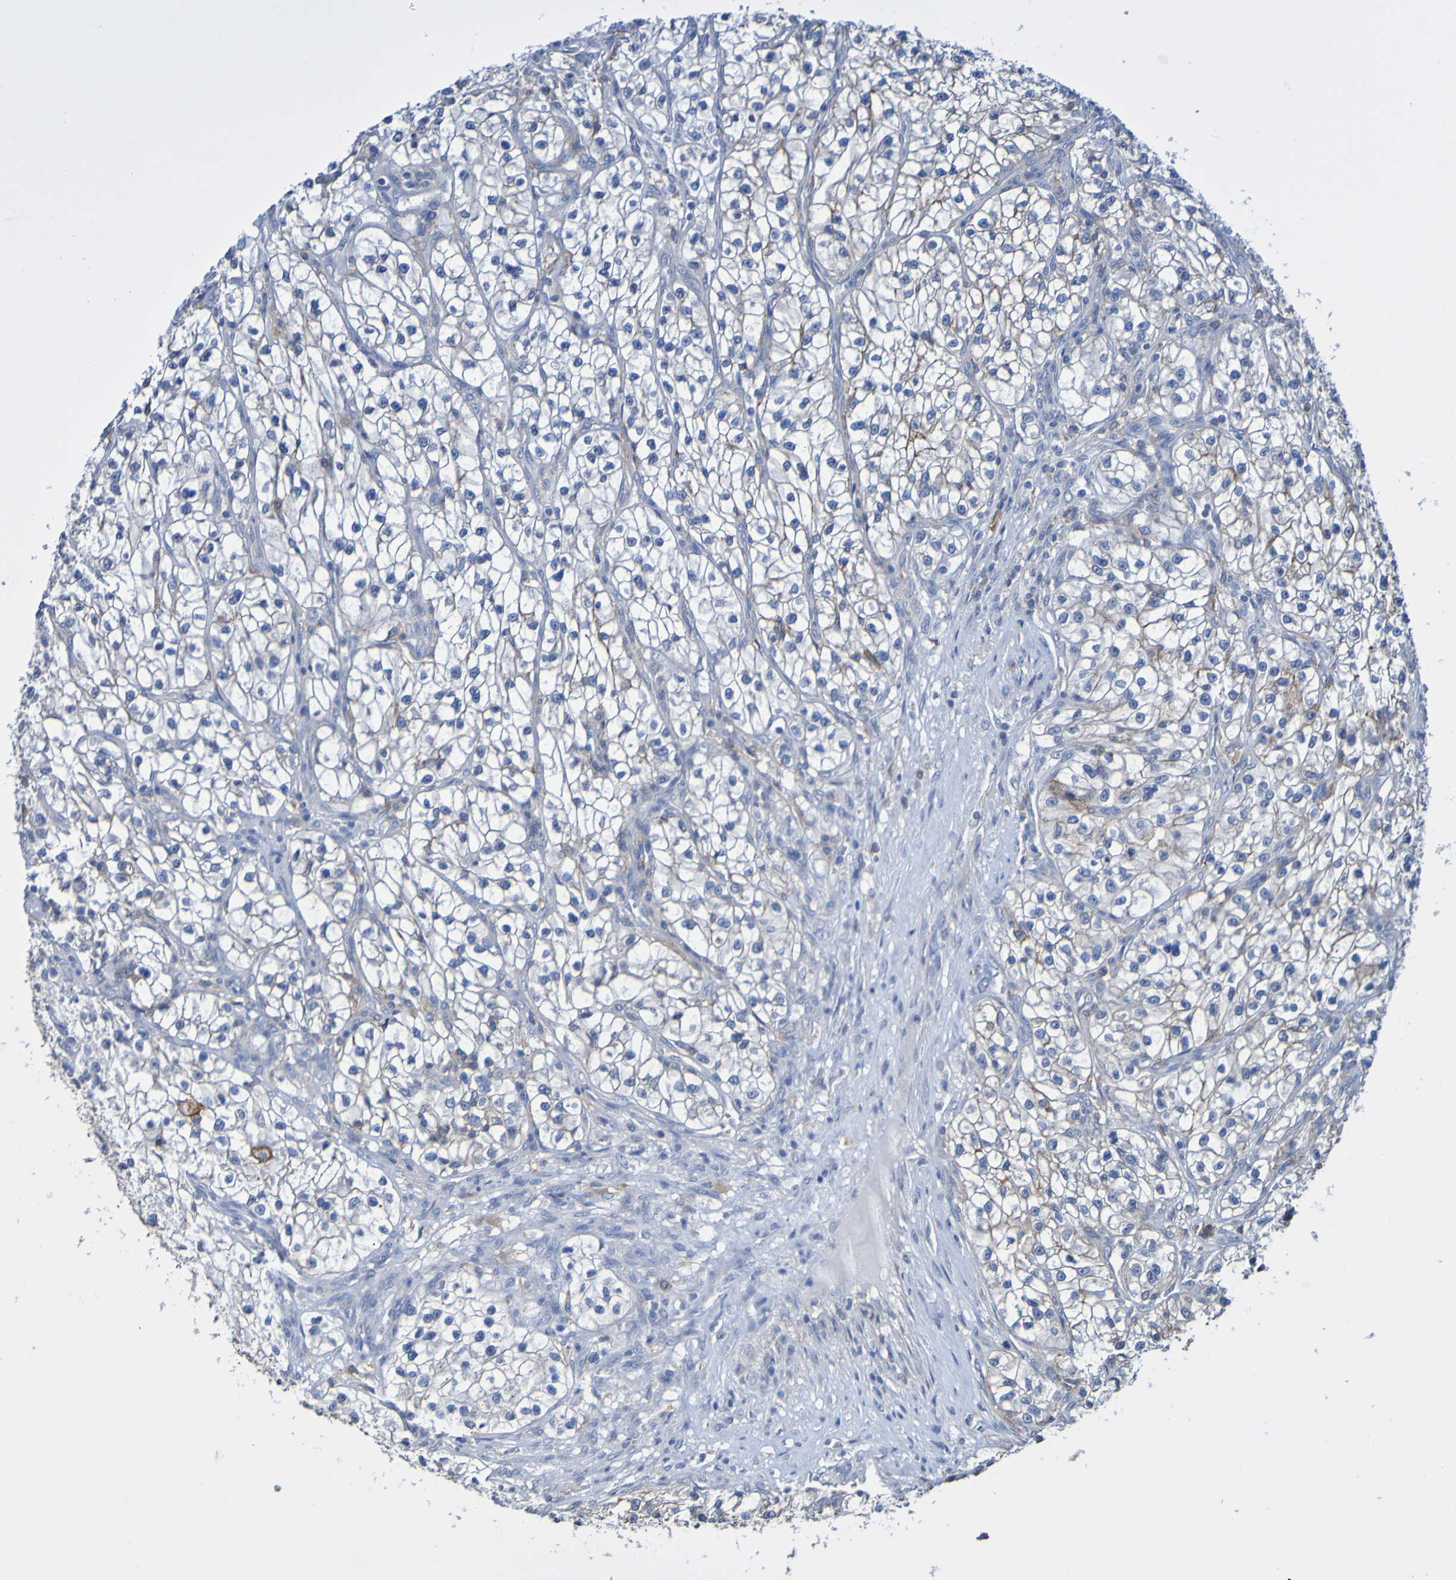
{"staining": {"intensity": "negative", "quantity": "none", "location": "none"}, "tissue": "renal cancer", "cell_type": "Tumor cells", "image_type": "cancer", "snomed": [{"axis": "morphology", "description": "Adenocarcinoma, NOS"}, {"axis": "topography", "description": "Kidney"}], "caption": "There is no significant expression in tumor cells of renal cancer (adenocarcinoma).", "gene": "SLC3A2", "patient": {"sex": "female", "age": 57}}